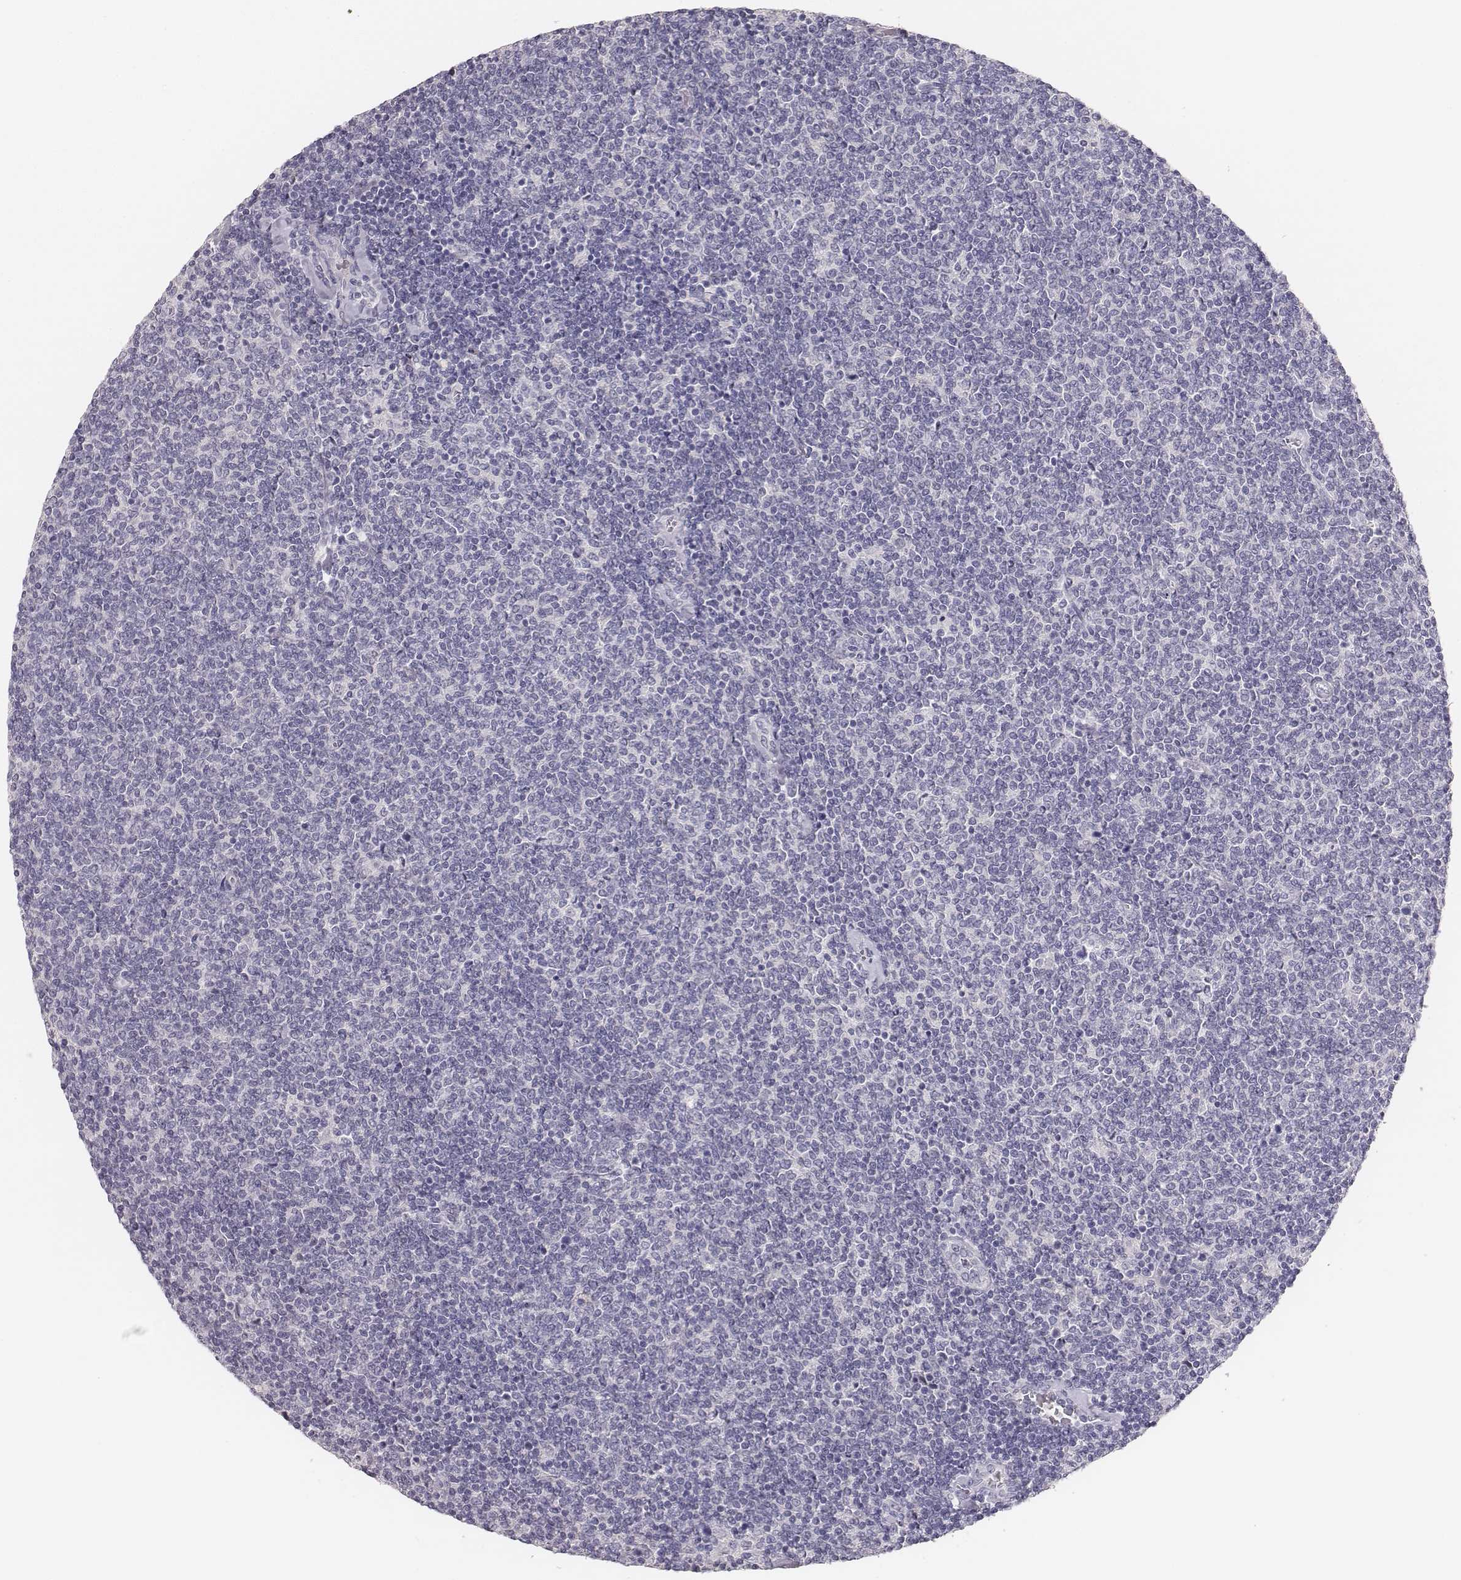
{"staining": {"intensity": "negative", "quantity": "none", "location": "none"}, "tissue": "lymphoma", "cell_type": "Tumor cells", "image_type": "cancer", "snomed": [{"axis": "morphology", "description": "Malignant lymphoma, non-Hodgkin's type, Low grade"}, {"axis": "topography", "description": "Lymph node"}], "caption": "Immunohistochemistry image of low-grade malignant lymphoma, non-Hodgkin's type stained for a protein (brown), which reveals no staining in tumor cells.", "gene": "MYH6", "patient": {"sex": "male", "age": 52}}